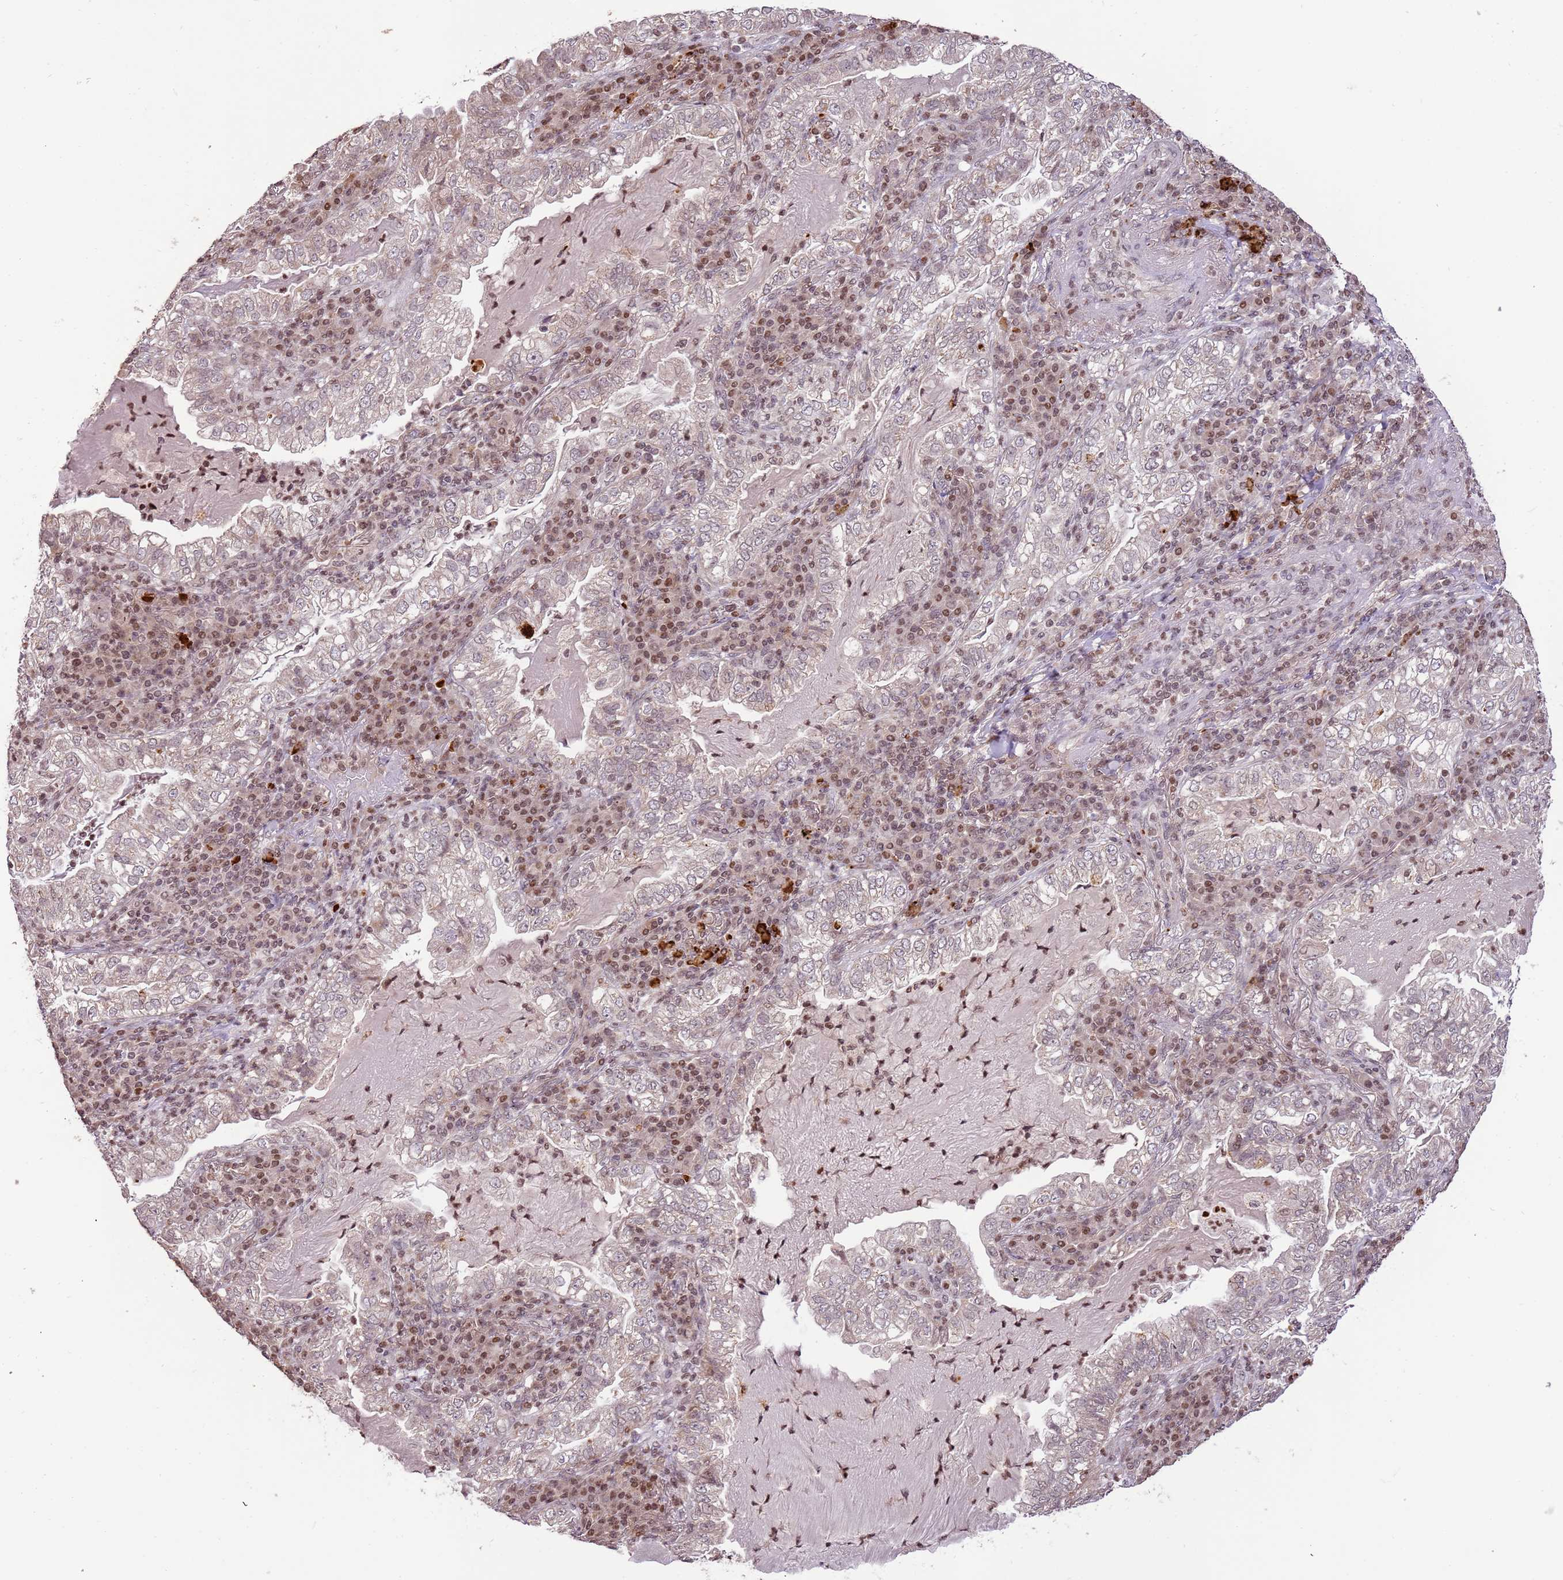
{"staining": {"intensity": "negative", "quantity": "none", "location": "none"}, "tissue": "lung cancer", "cell_type": "Tumor cells", "image_type": "cancer", "snomed": [{"axis": "morphology", "description": "Adenocarcinoma, NOS"}, {"axis": "topography", "description": "Lung"}], "caption": "Immunohistochemistry (IHC) of human lung adenocarcinoma reveals no positivity in tumor cells. Nuclei are stained in blue.", "gene": "SAMSN1", "patient": {"sex": "female", "age": 73}}